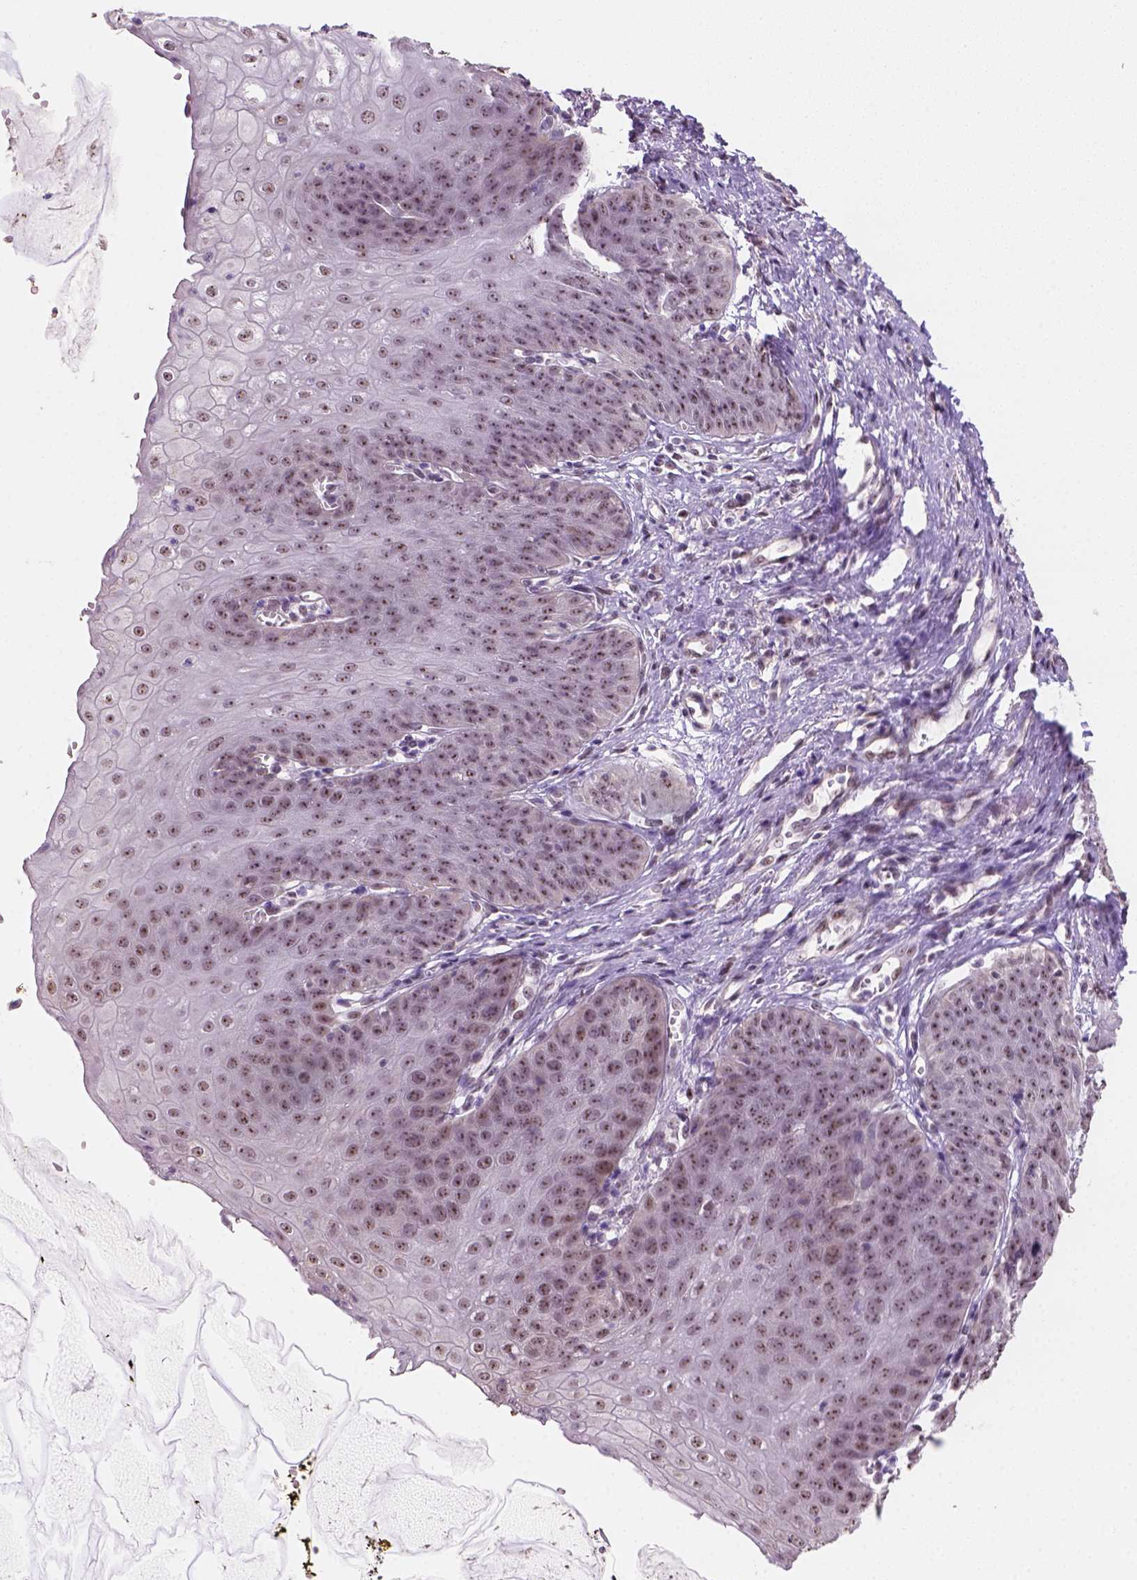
{"staining": {"intensity": "moderate", "quantity": ">75%", "location": "nuclear"}, "tissue": "esophagus", "cell_type": "Squamous epithelial cells", "image_type": "normal", "snomed": [{"axis": "morphology", "description": "Normal tissue, NOS"}, {"axis": "topography", "description": "Esophagus"}], "caption": "Human esophagus stained with a brown dye displays moderate nuclear positive positivity in approximately >75% of squamous epithelial cells.", "gene": "DDX50", "patient": {"sex": "male", "age": 71}}